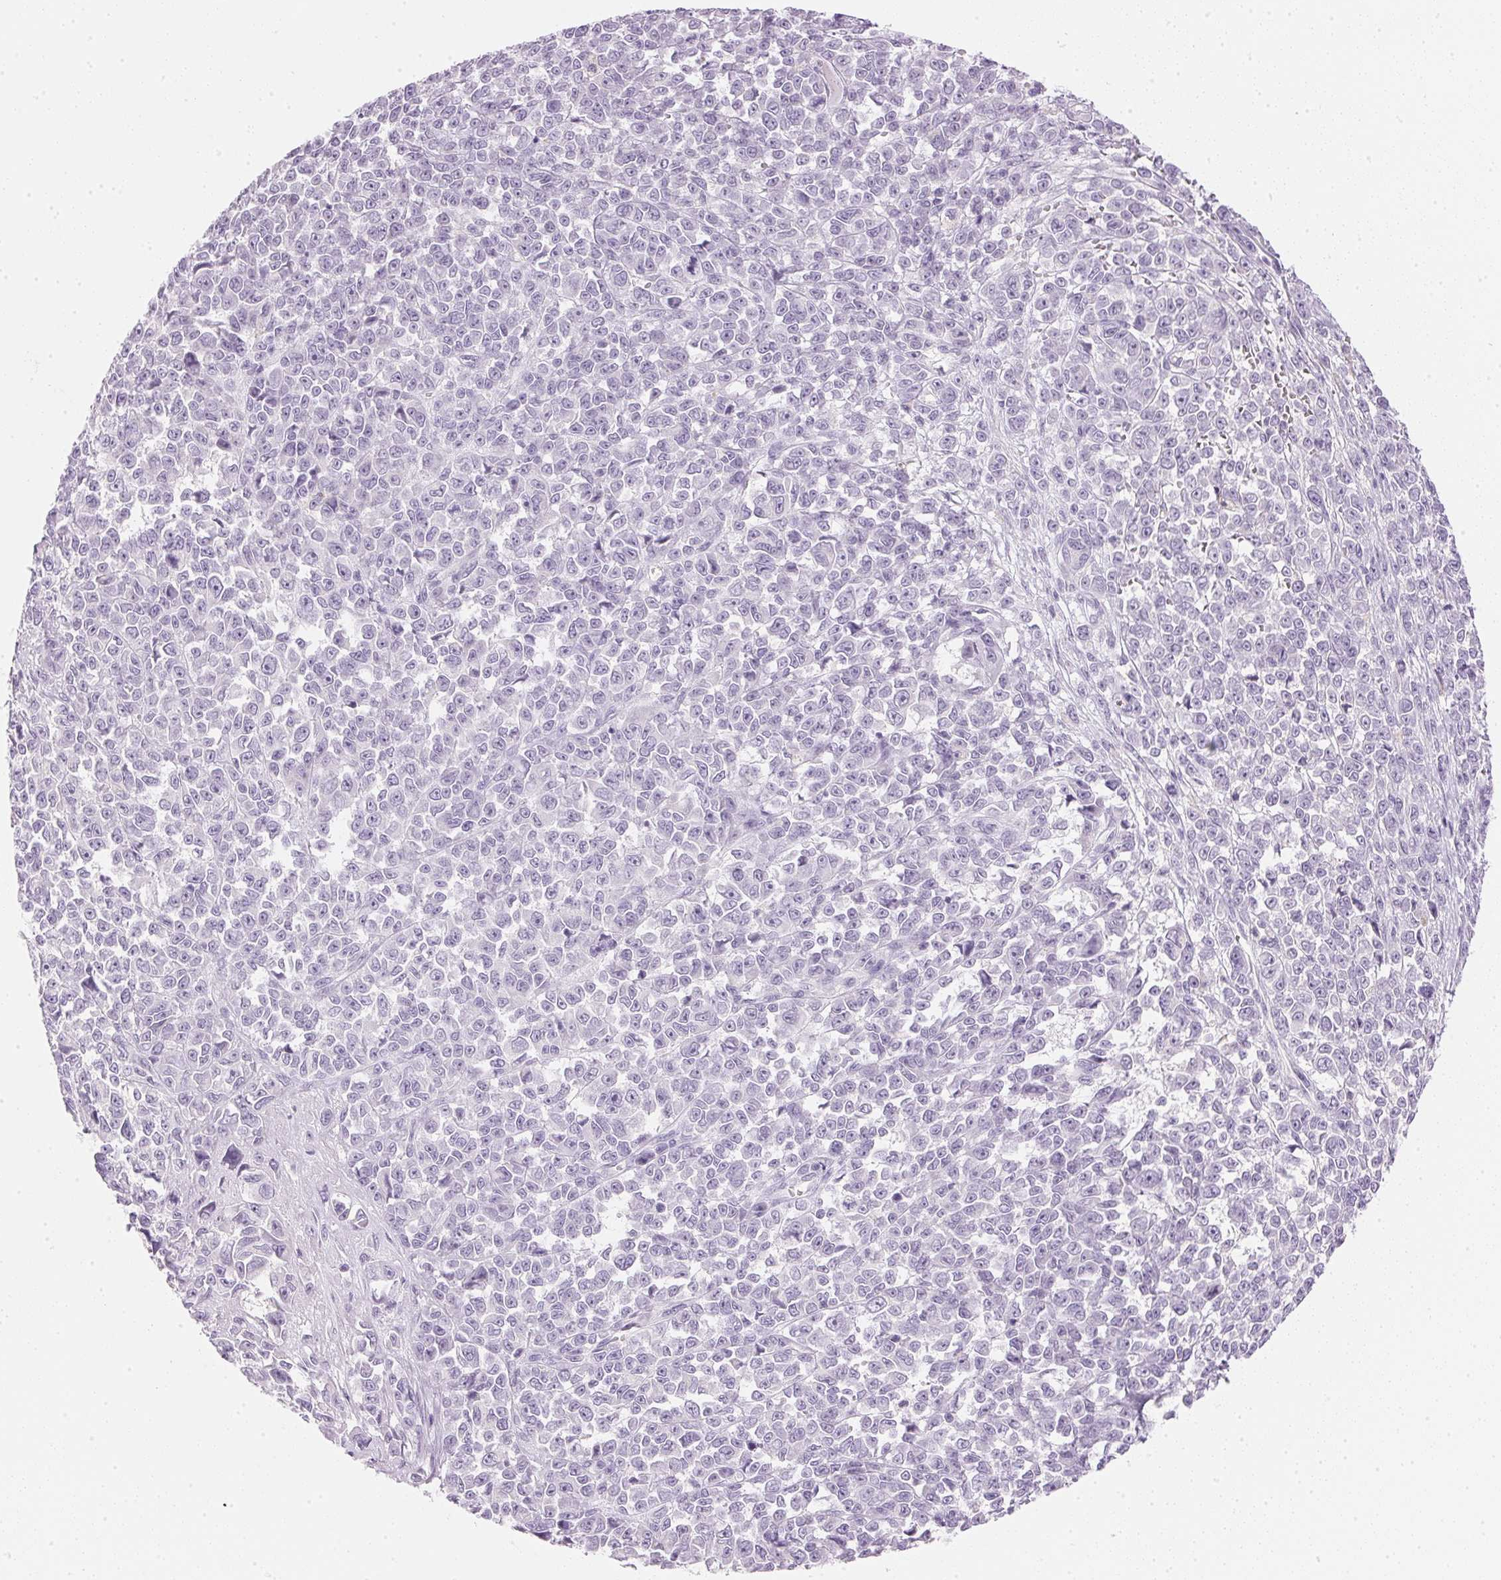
{"staining": {"intensity": "negative", "quantity": "none", "location": "none"}, "tissue": "melanoma", "cell_type": "Tumor cells", "image_type": "cancer", "snomed": [{"axis": "morphology", "description": "Malignant melanoma, NOS"}, {"axis": "topography", "description": "Skin"}], "caption": "Immunohistochemical staining of melanoma reveals no significant staining in tumor cells.", "gene": "IGFBP1", "patient": {"sex": "female", "age": 95}}